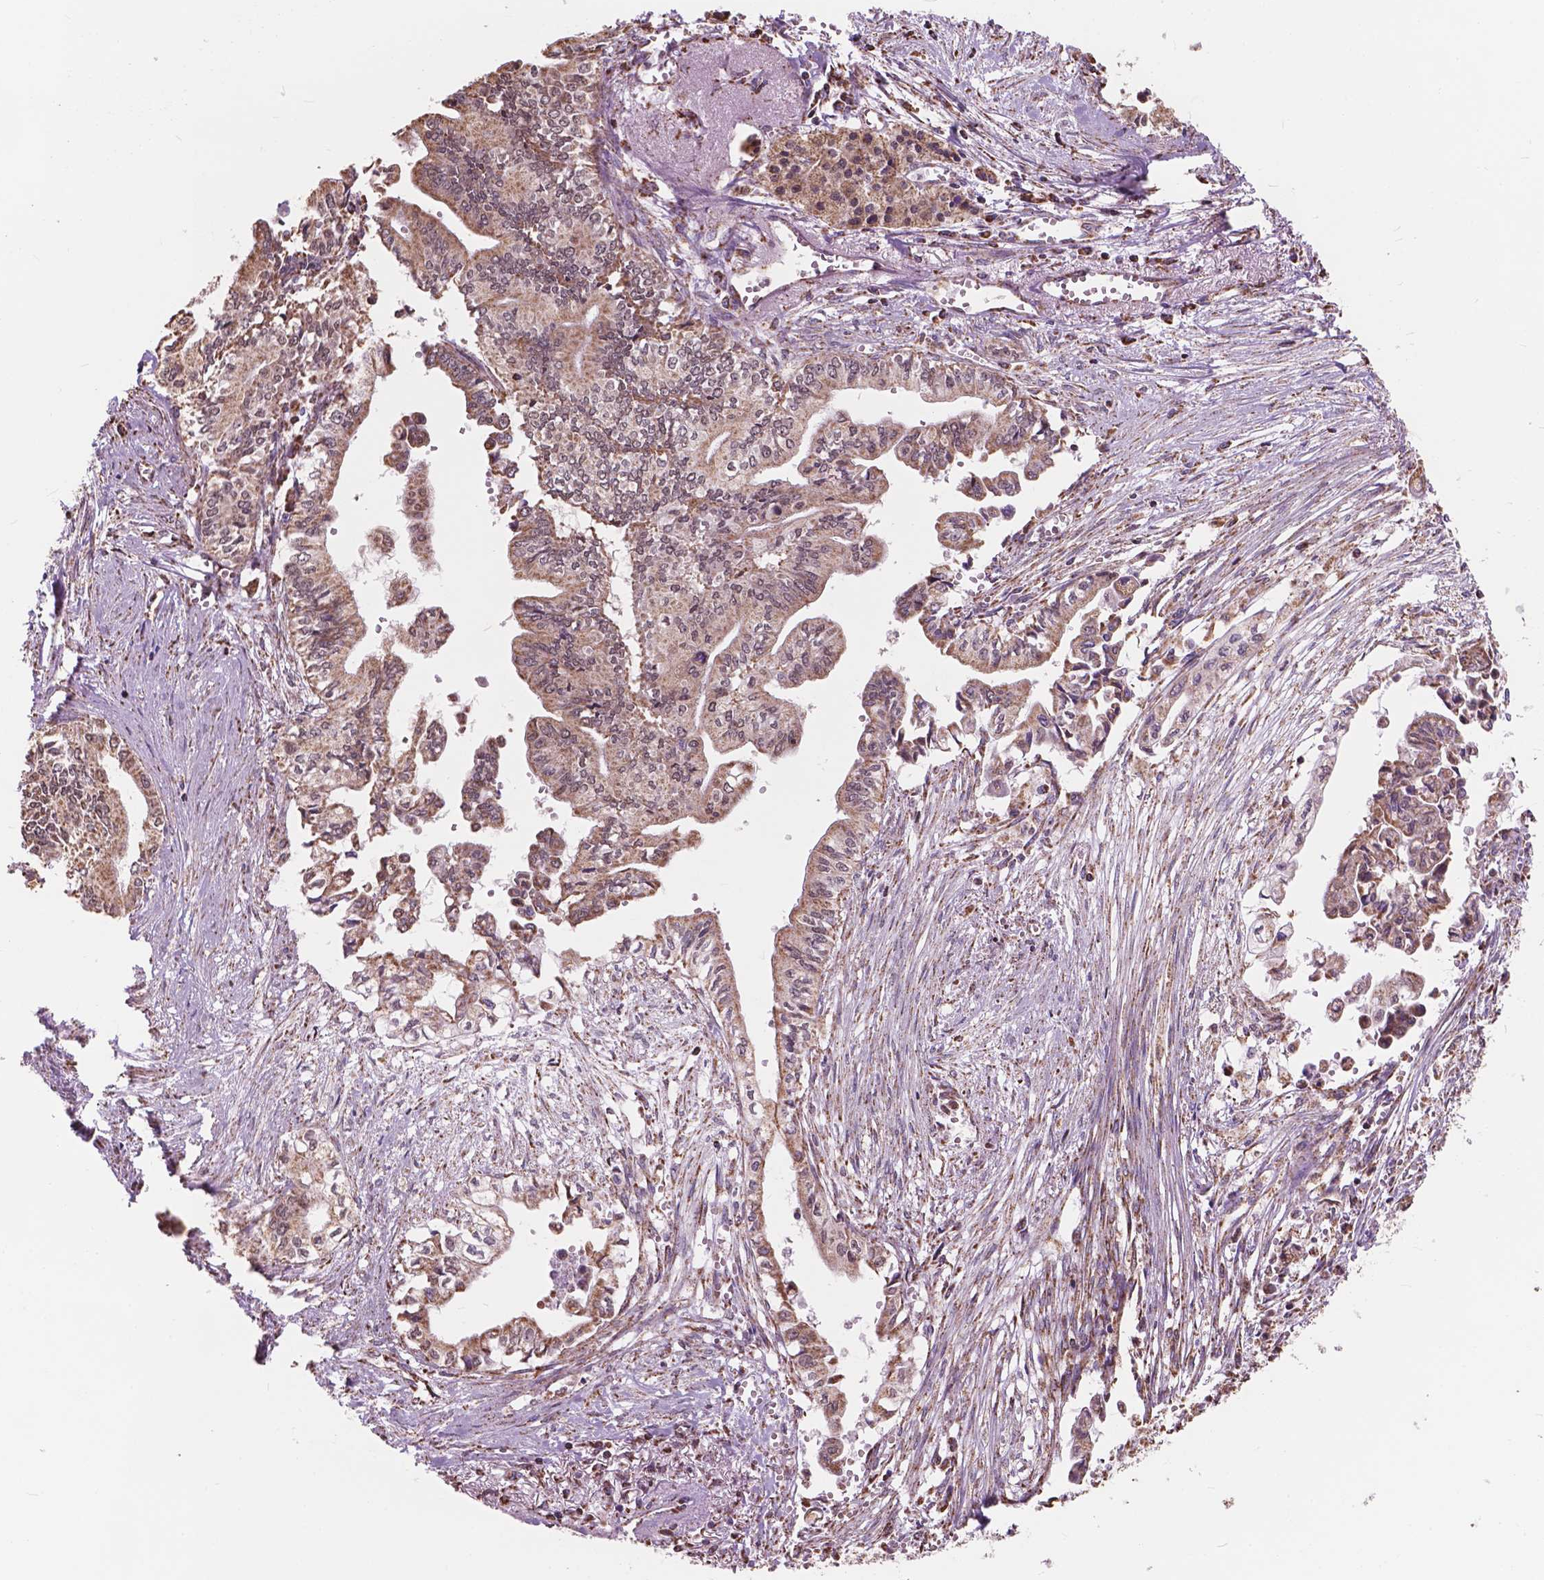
{"staining": {"intensity": "weak", "quantity": ">75%", "location": "cytoplasmic/membranous"}, "tissue": "pancreatic cancer", "cell_type": "Tumor cells", "image_type": "cancer", "snomed": [{"axis": "morphology", "description": "Adenocarcinoma, NOS"}, {"axis": "topography", "description": "Pancreas"}], "caption": "Human pancreatic cancer stained for a protein (brown) exhibits weak cytoplasmic/membranous positive staining in about >75% of tumor cells.", "gene": "SCOC", "patient": {"sex": "female", "age": 61}}